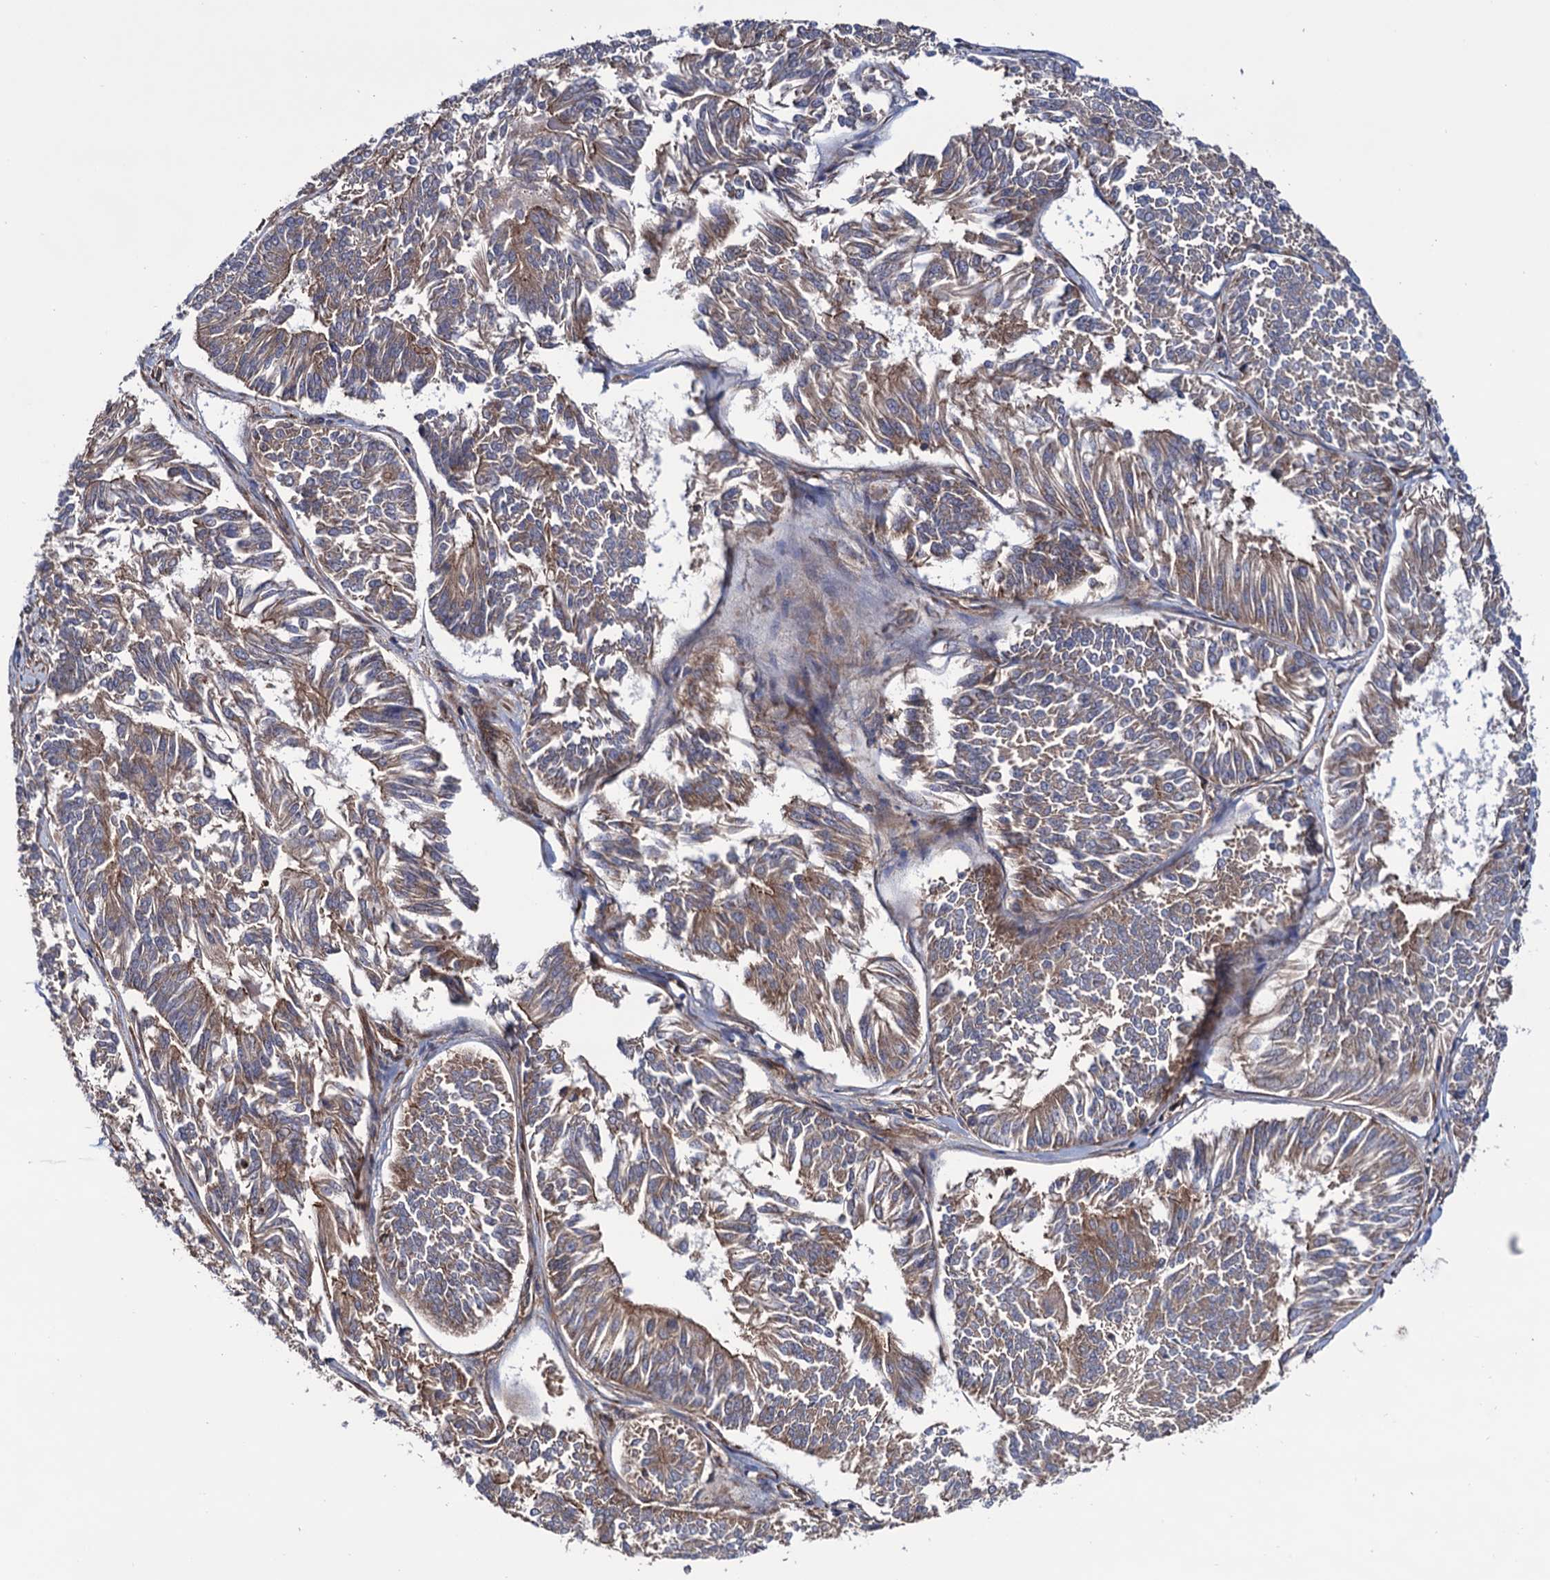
{"staining": {"intensity": "weak", "quantity": "25%-75%", "location": "cytoplasmic/membranous"}, "tissue": "endometrial cancer", "cell_type": "Tumor cells", "image_type": "cancer", "snomed": [{"axis": "morphology", "description": "Adenocarcinoma, NOS"}, {"axis": "topography", "description": "Endometrium"}], "caption": "Endometrial adenocarcinoma tissue exhibits weak cytoplasmic/membranous expression in about 25%-75% of tumor cells", "gene": "FERMT2", "patient": {"sex": "female", "age": 58}}